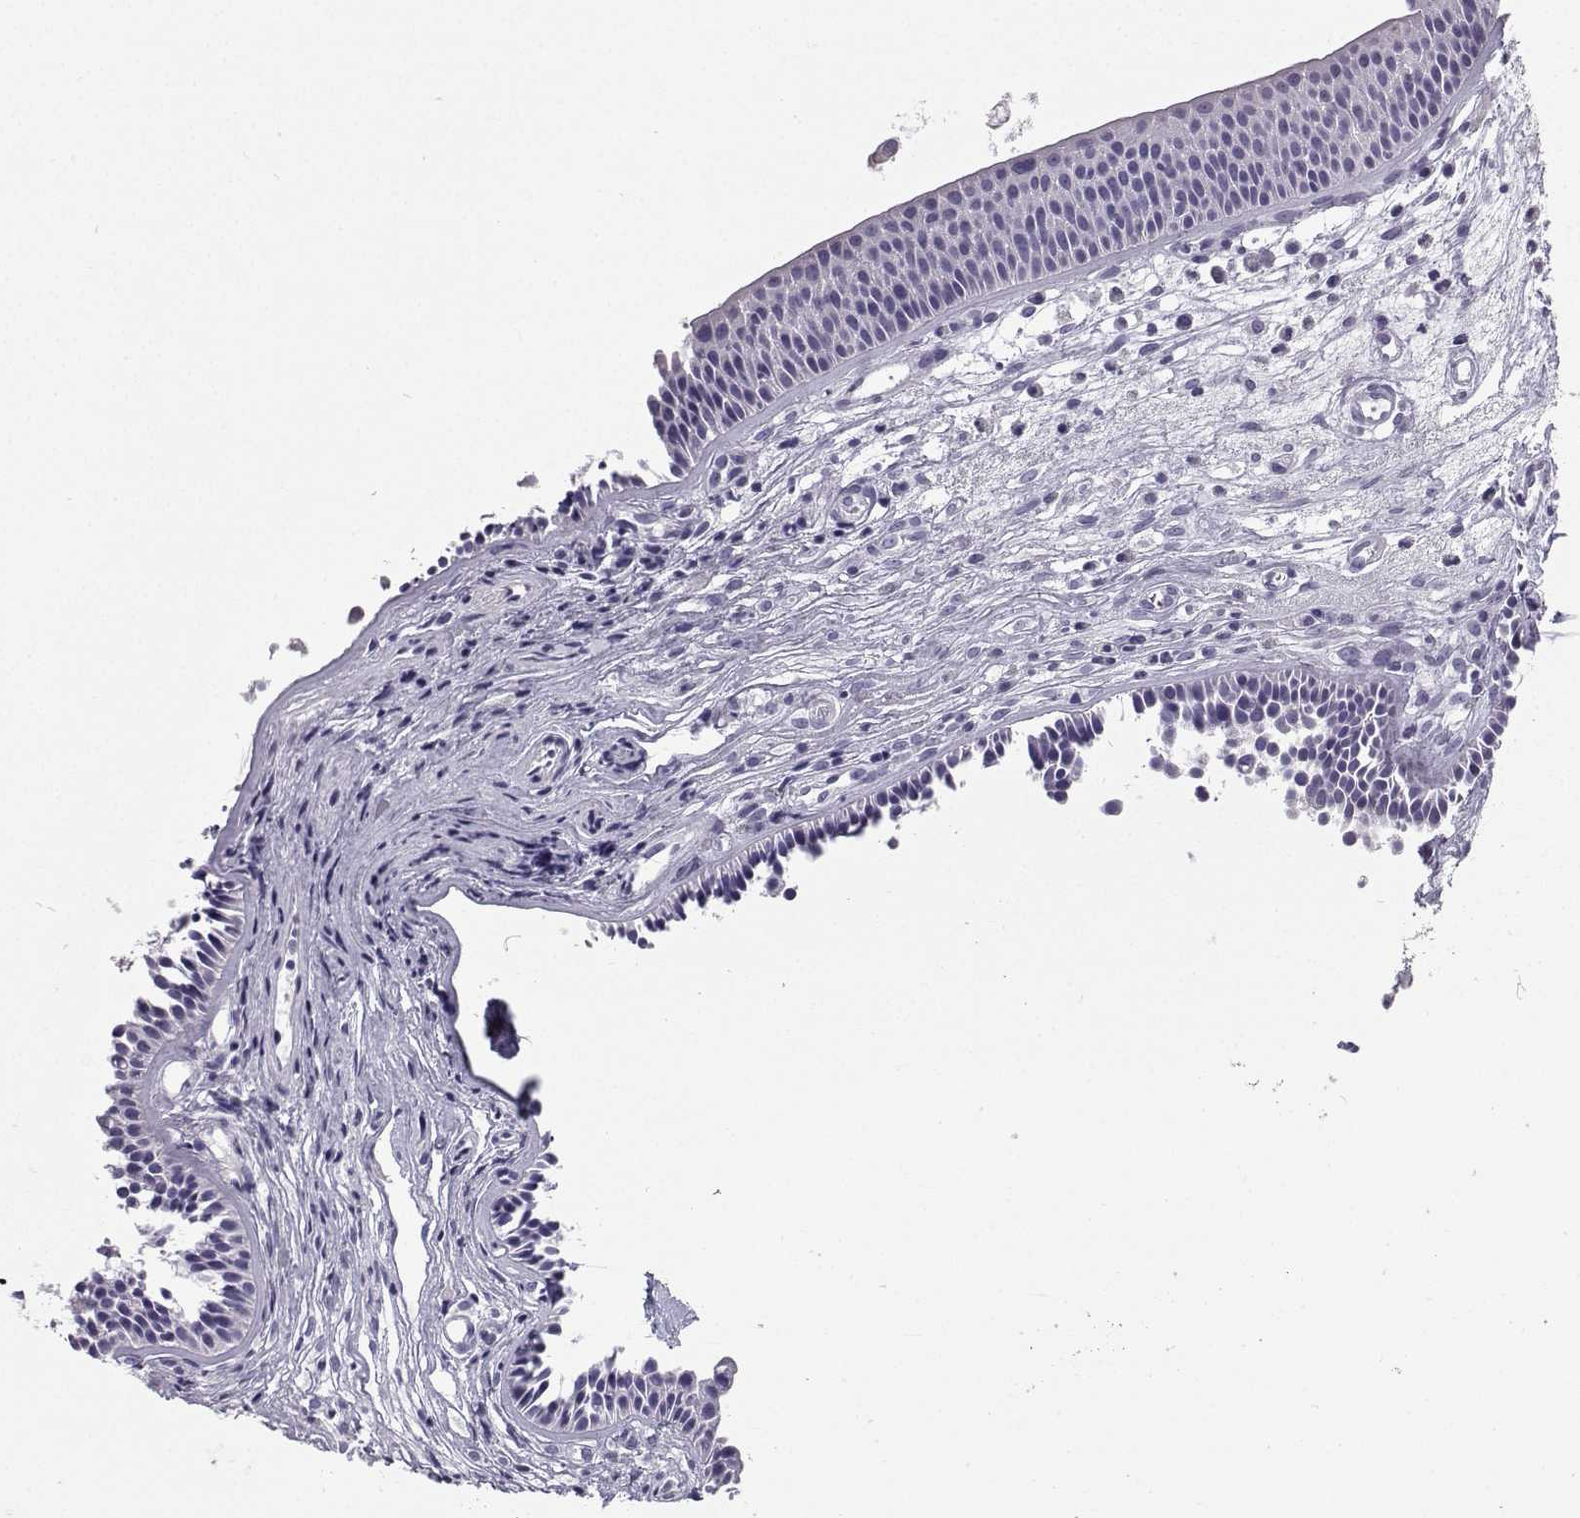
{"staining": {"intensity": "negative", "quantity": "none", "location": "none"}, "tissue": "nasopharynx", "cell_type": "Respiratory epithelial cells", "image_type": "normal", "snomed": [{"axis": "morphology", "description": "Normal tissue, NOS"}, {"axis": "topography", "description": "Nasopharynx"}], "caption": "Protein analysis of normal nasopharynx demonstrates no significant expression in respiratory epithelial cells. Nuclei are stained in blue.", "gene": "CFAP53", "patient": {"sex": "male", "age": 31}}